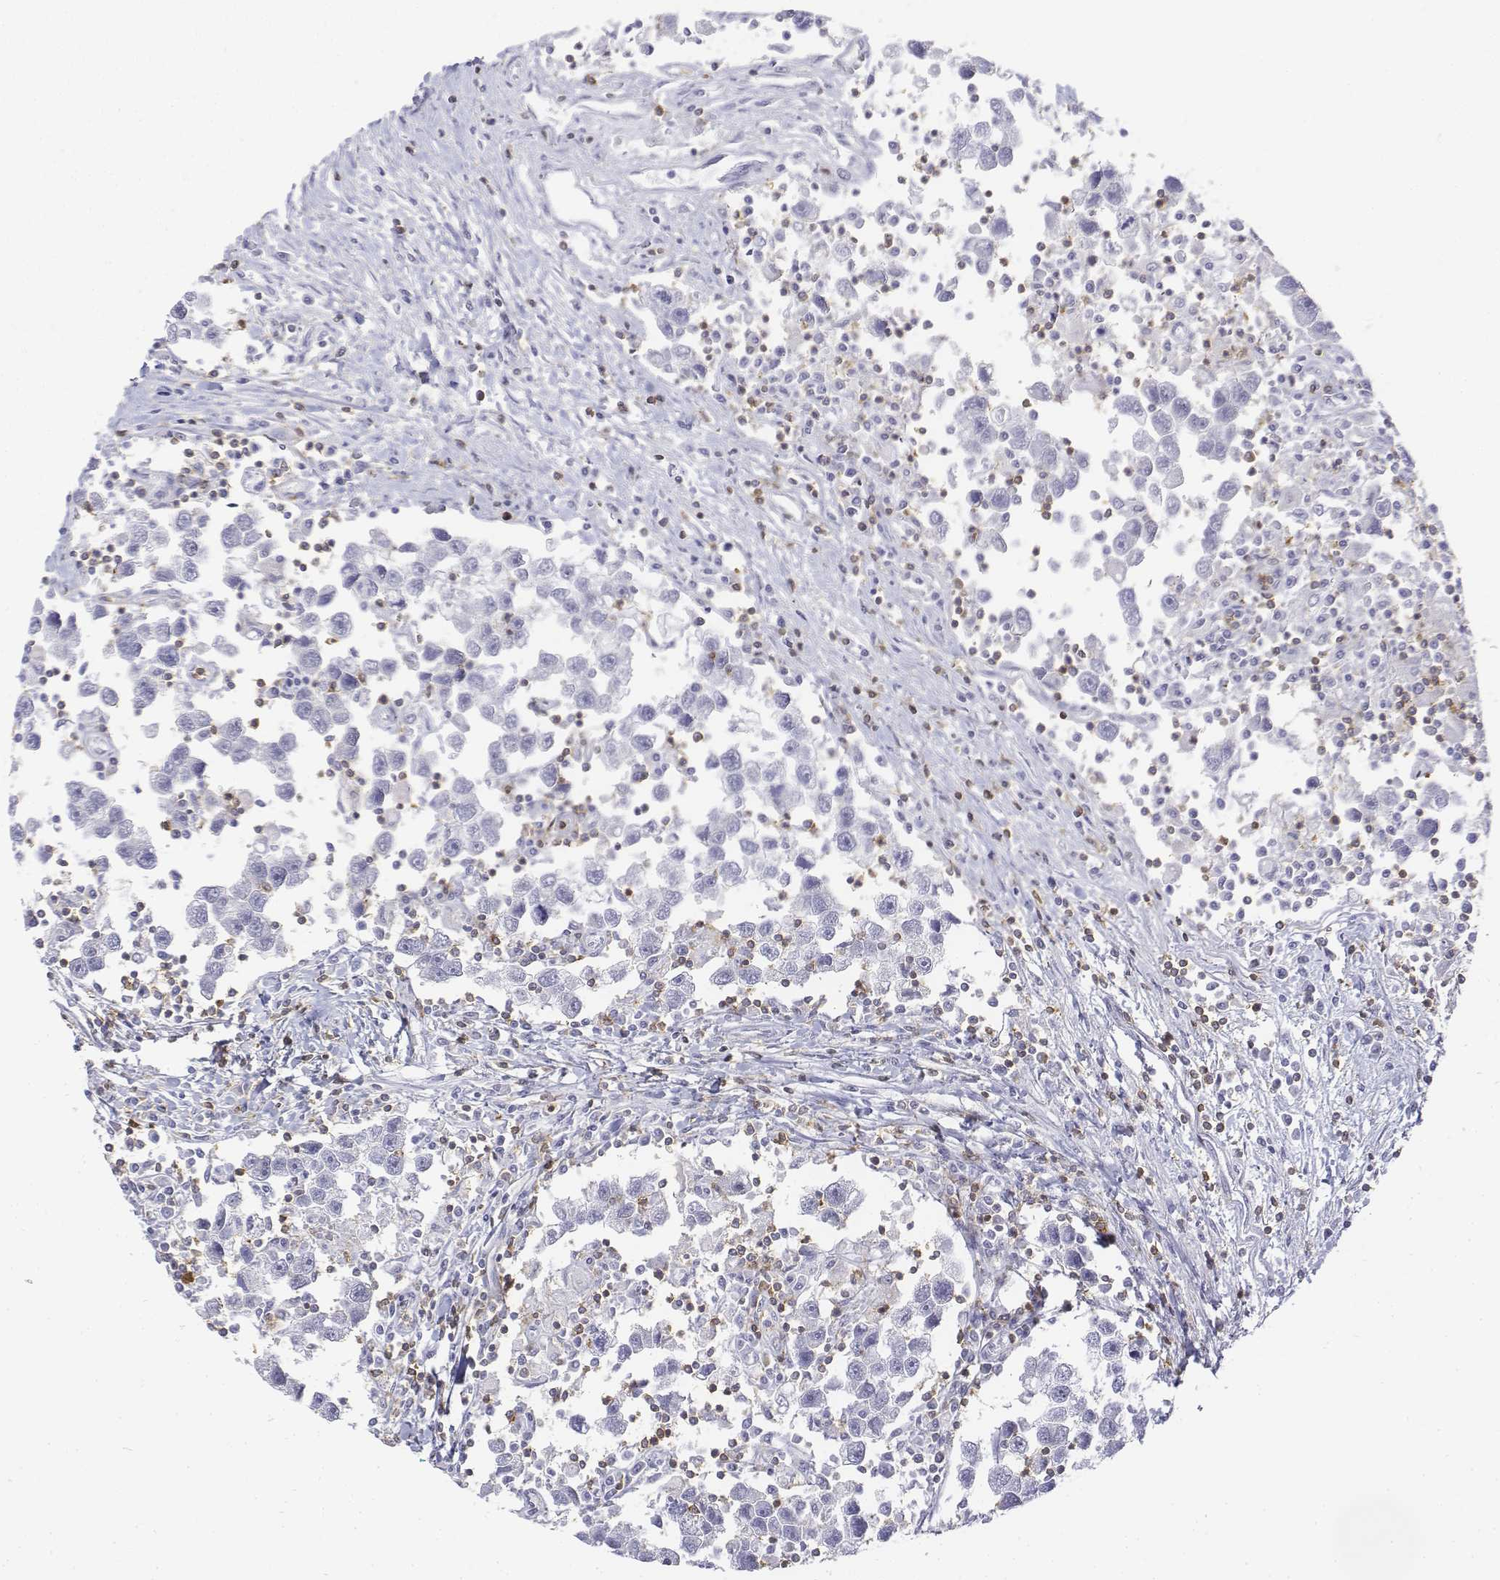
{"staining": {"intensity": "negative", "quantity": "none", "location": "none"}, "tissue": "testis cancer", "cell_type": "Tumor cells", "image_type": "cancer", "snomed": [{"axis": "morphology", "description": "Seminoma, NOS"}, {"axis": "topography", "description": "Testis"}], "caption": "Histopathology image shows no protein positivity in tumor cells of testis seminoma tissue.", "gene": "CD3E", "patient": {"sex": "male", "age": 30}}